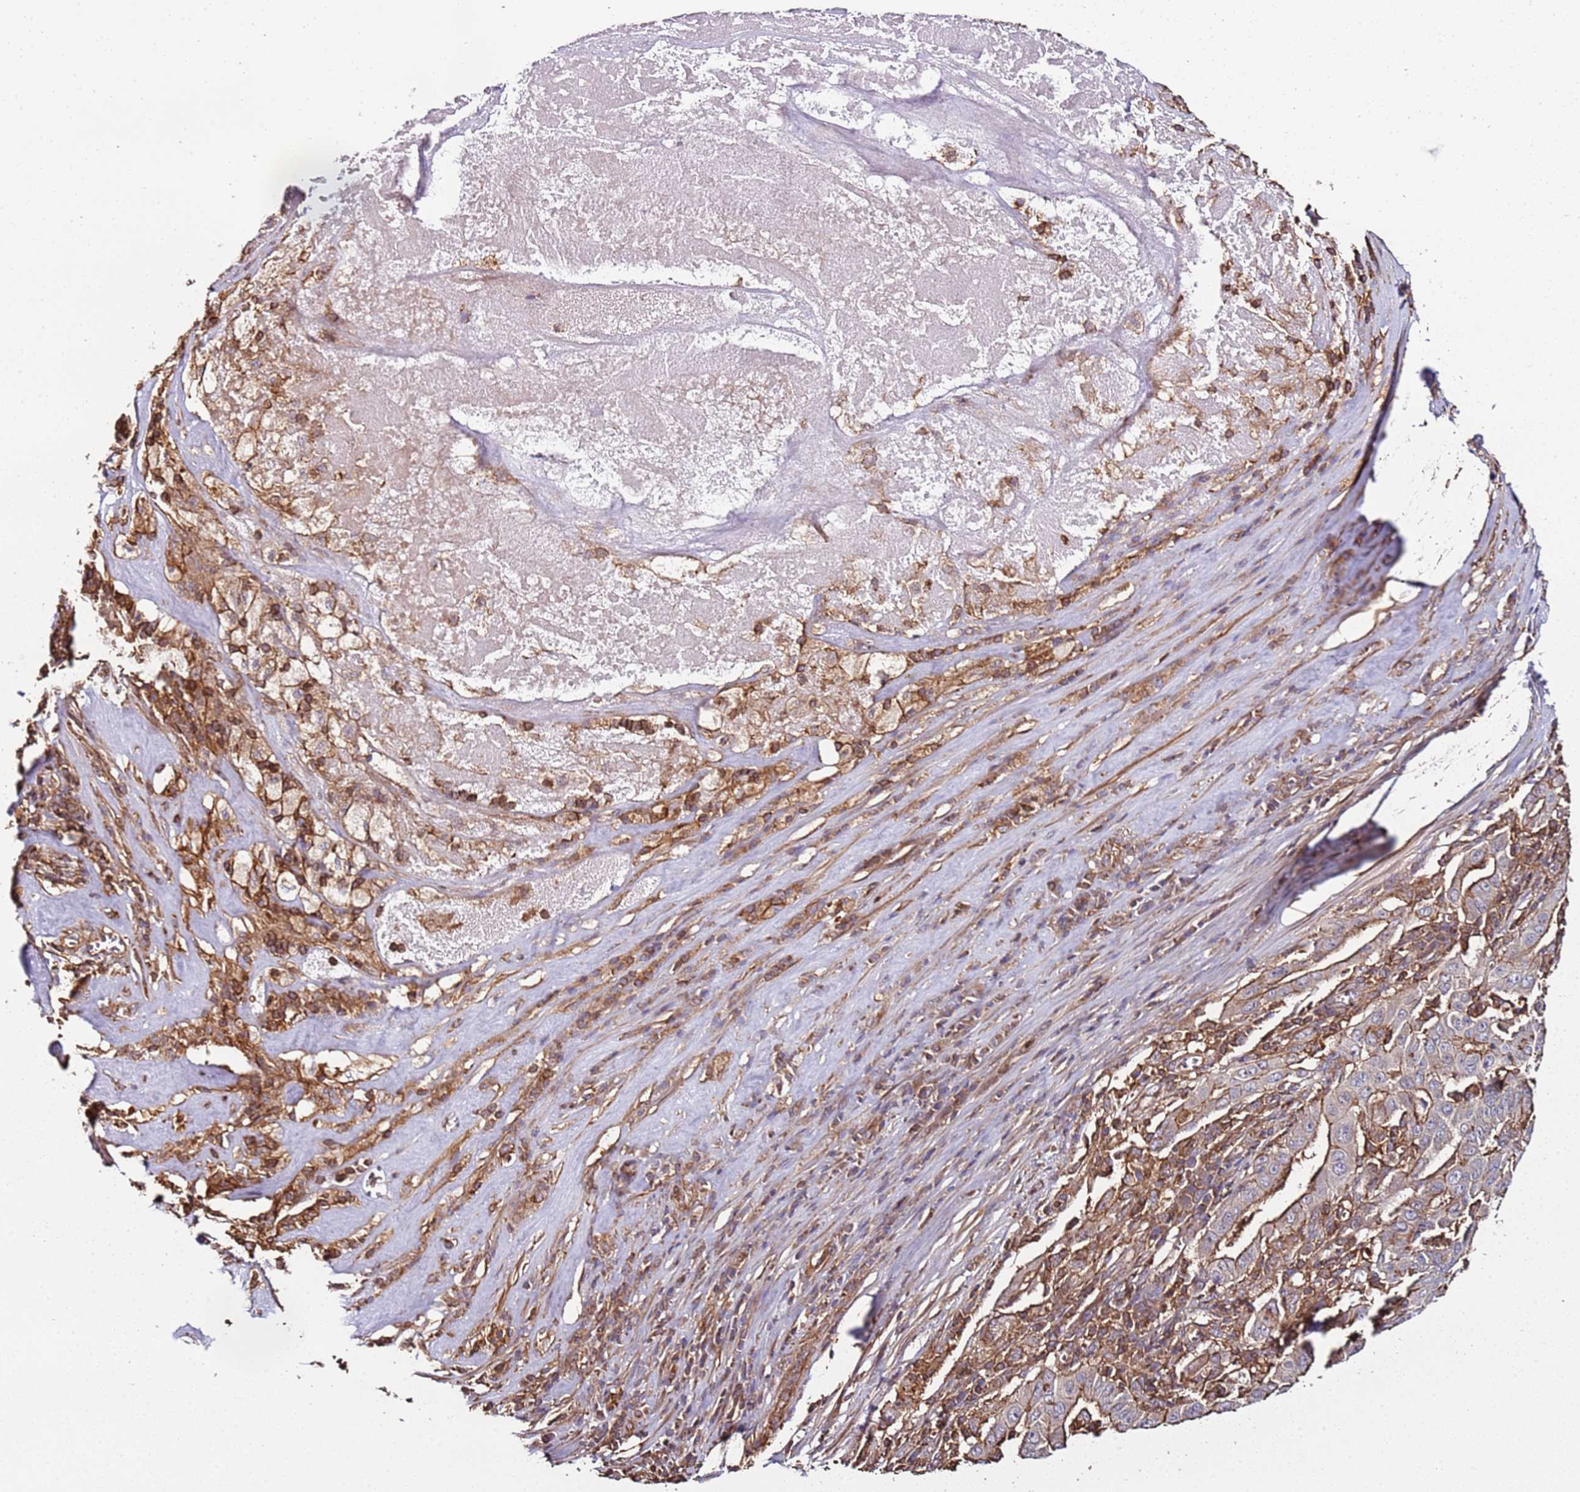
{"staining": {"intensity": "moderate", "quantity": "25%-75%", "location": "cytoplasmic/membranous"}, "tissue": "pancreatic cancer", "cell_type": "Tumor cells", "image_type": "cancer", "snomed": [{"axis": "morphology", "description": "Adenocarcinoma, NOS"}, {"axis": "topography", "description": "Pancreas"}], "caption": "DAB (3,3'-diaminobenzidine) immunohistochemical staining of human pancreatic cancer (adenocarcinoma) reveals moderate cytoplasmic/membranous protein positivity in about 25%-75% of tumor cells.", "gene": "CYP2U1", "patient": {"sex": "male", "age": 63}}